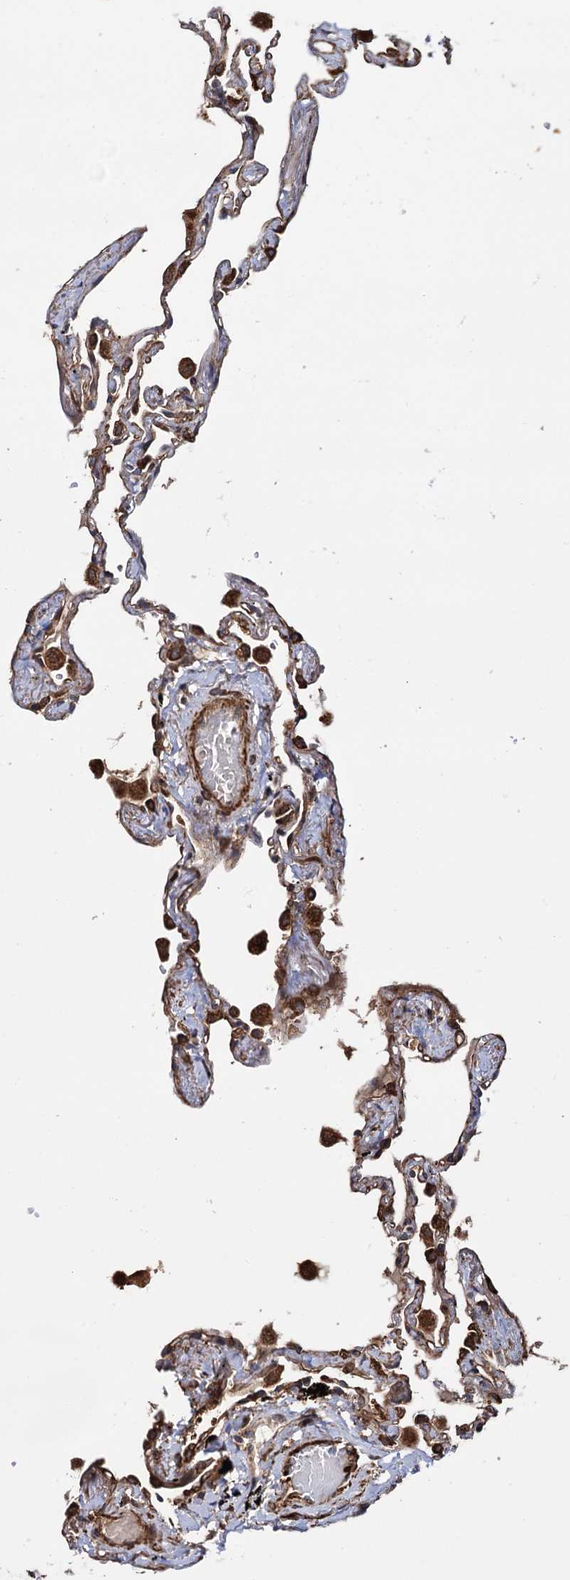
{"staining": {"intensity": "moderate", "quantity": ">75%", "location": "cytoplasmic/membranous"}, "tissue": "lung", "cell_type": "Alveolar cells", "image_type": "normal", "snomed": [{"axis": "morphology", "description": "Normal tissue, NOS"}, {"axis": "topography", "description": "Lung"}], "caption": "Lung stained for a protein demonstrates moderate cytoplasmic/membranous positivity in alveolar cells. (brown staining indicates protein expression, while blue staining denotes nuclei).", "gene": "ATP8B4", "patient": {"sex": "female", "age": 67}}